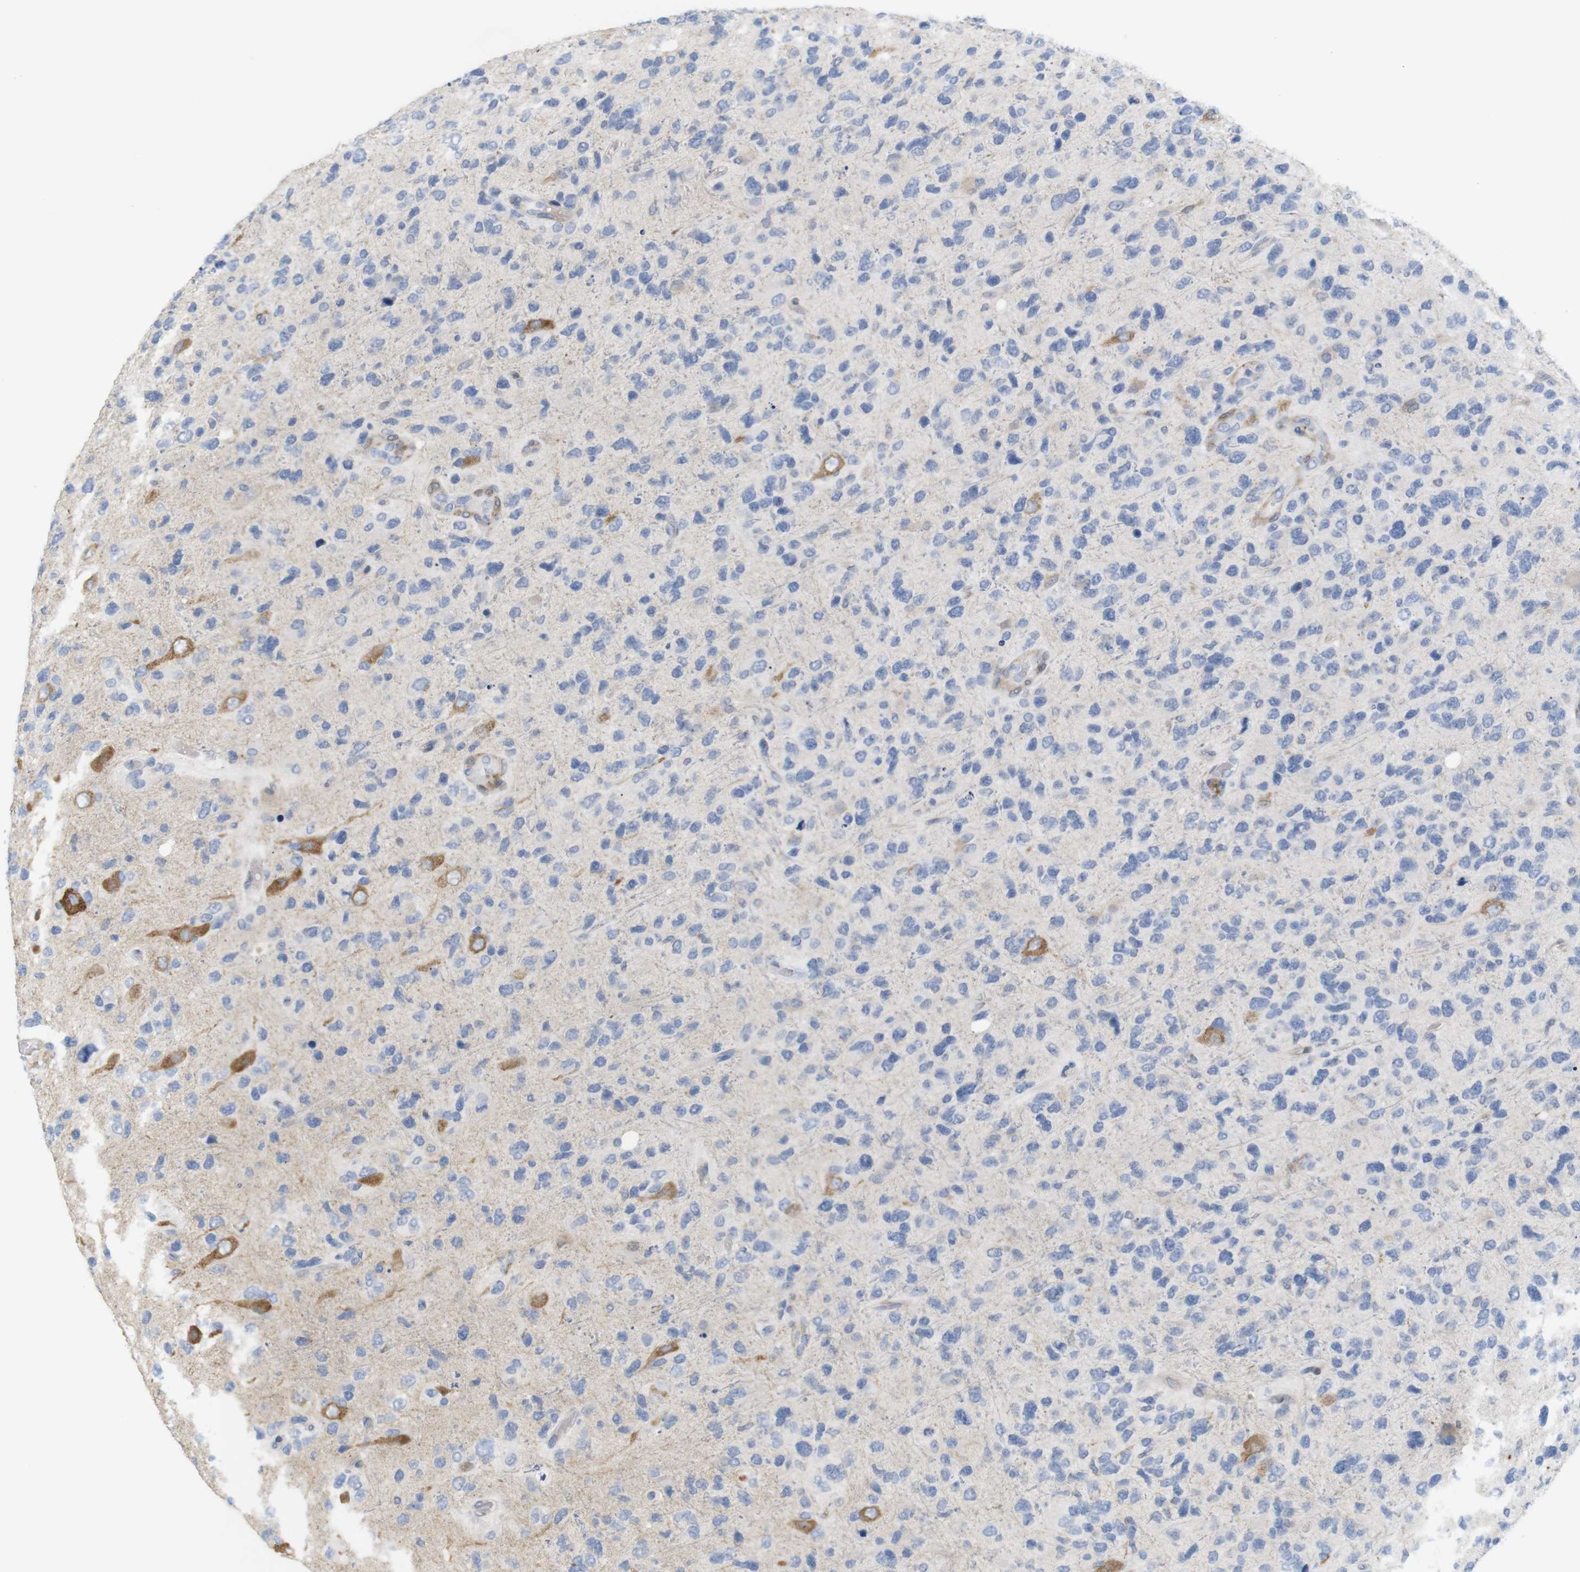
{"staining": {"intensity": "negative", "quantity": "none", "location": "none"}, "tissue": "glioma", "cell_type": "Tumor cells", "image_type": "cancer", "snomed": [{"axis": "morphology", "description": "Glioma, malignant, High grade"}, {"axis": "topography", "description": "Brain"}], "caption": "The IHC micrograph has no significant positivity in tumor cells of glioma tissue.", "gene": "ITPR1", "patient": {"sex": "female", "age": 58}}